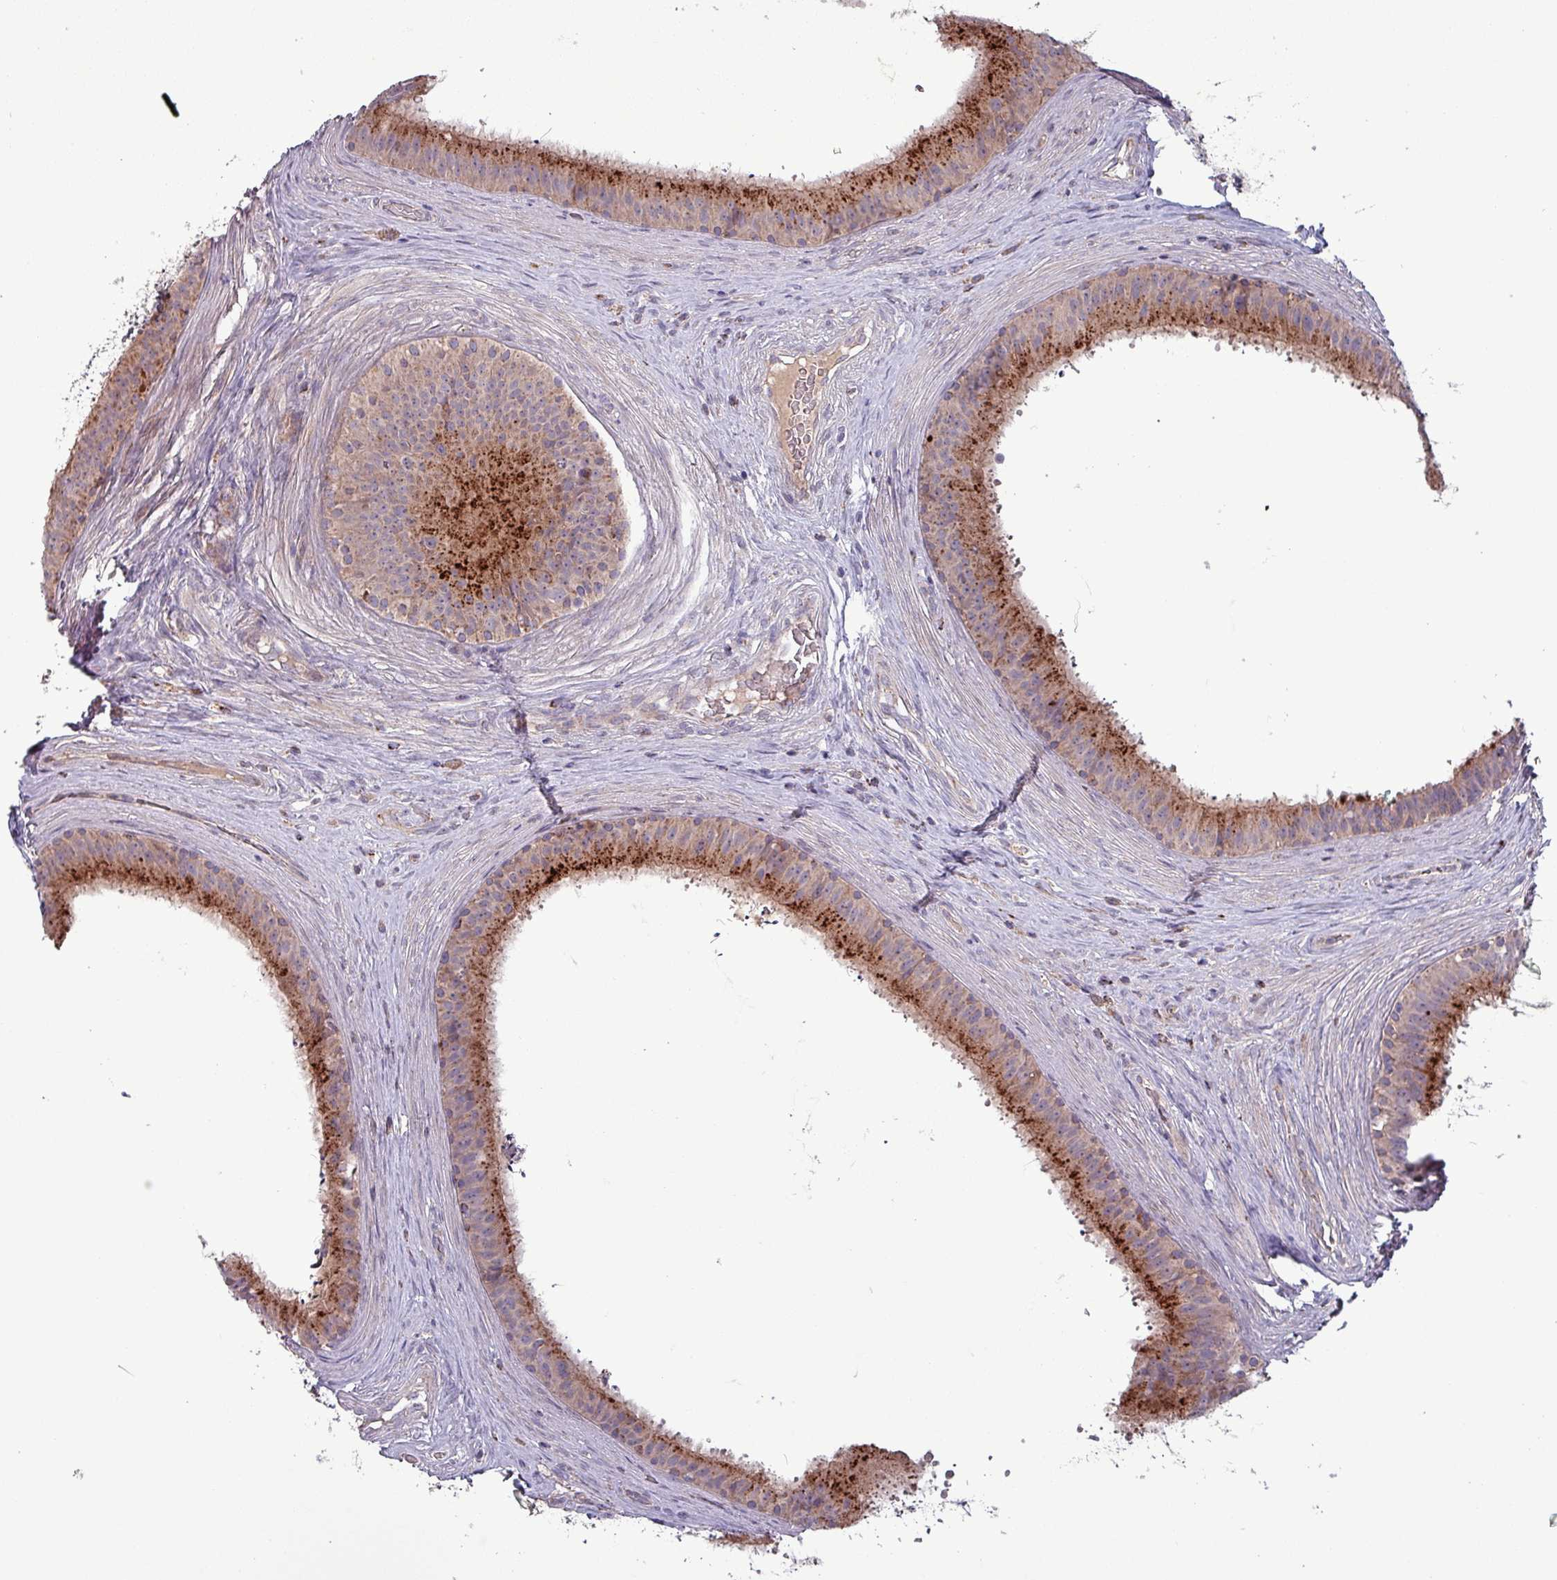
{"staining": {"intensity": "strong", "quantity": ">75%", "location": "cytoplasmic/membranous"}, "tissue": "epididymis", "cell_type": "Glandular cells", "image_type": "normal", "snomed": [{"axis": "morphology", "description": "Normal tissue, NOS"}, {"axis": "topography", "description": "Testis"}, {"axis": "topography", "description": "Epididymis"}], "caption": "Immunohistochemical staining of unremarkable epididymis displays high levels of strong cytoplasmic/membranous positivity in about >75% of glandular cells.", "gene": "ZNF322", "patient": {"sex": "male", "age": 41}}